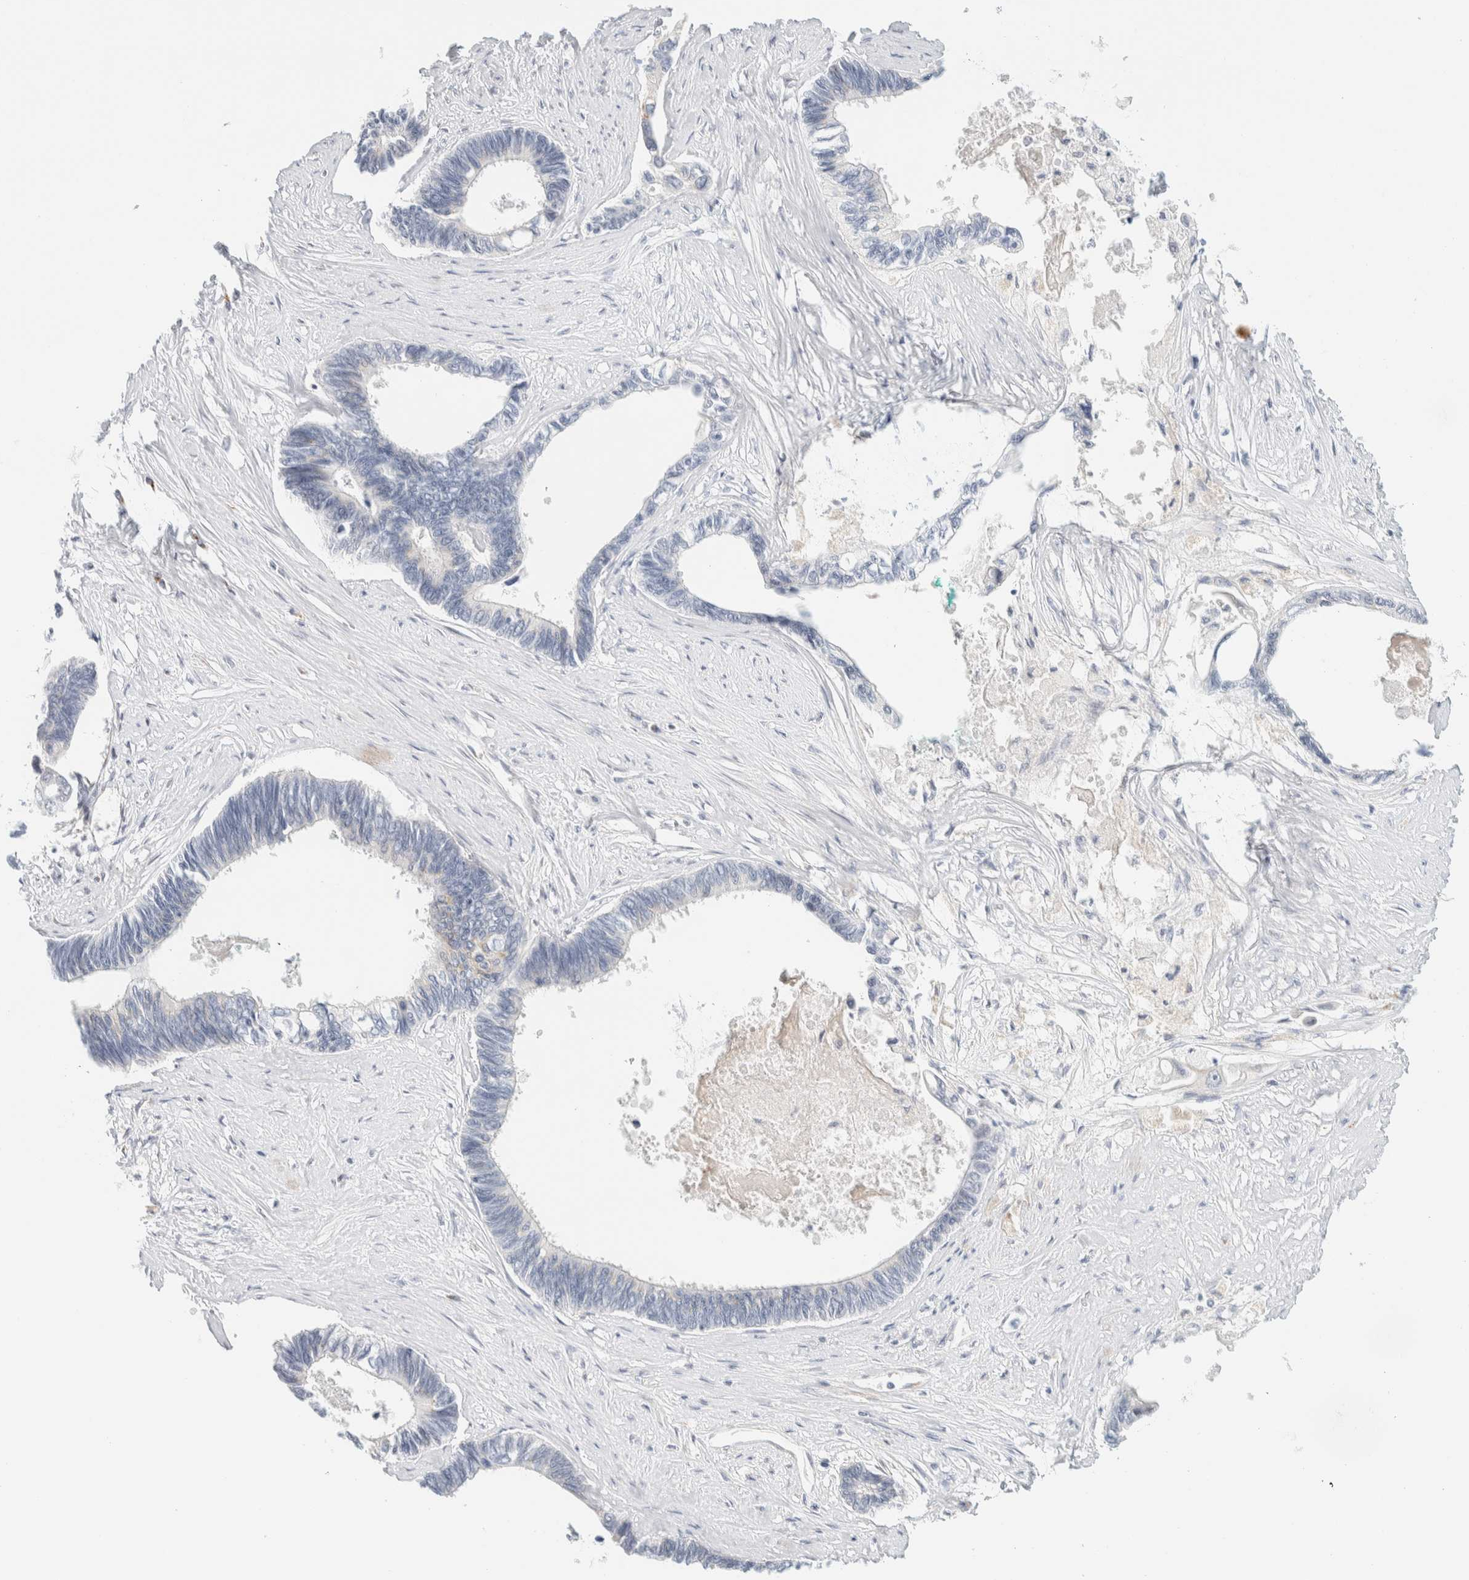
{"staining": {"intensity": "negative", "quantity": "none", "location": "none"}, "tissue": "pancreatic cancer", "cell_type": "Tumor cells", "image_type": "cancer", "snomed": [{"axis": "morphology", "description": "Adenocarcinoma, NOS"}, {"axis": "topography", "description": "Pancreas"}], "caption": "This is a image of immunohistochemistry staining of pancreatic cancer (adenocarcinoma), which shows no expression in tumor cells. The staining is performed using DAB (3,3'-diaminobenzidine) brown chromogen with nuclei counter-stained in using hematoxylin.", "gene": "SPNS3", "patient": {"sex": "female", "age": 70}}